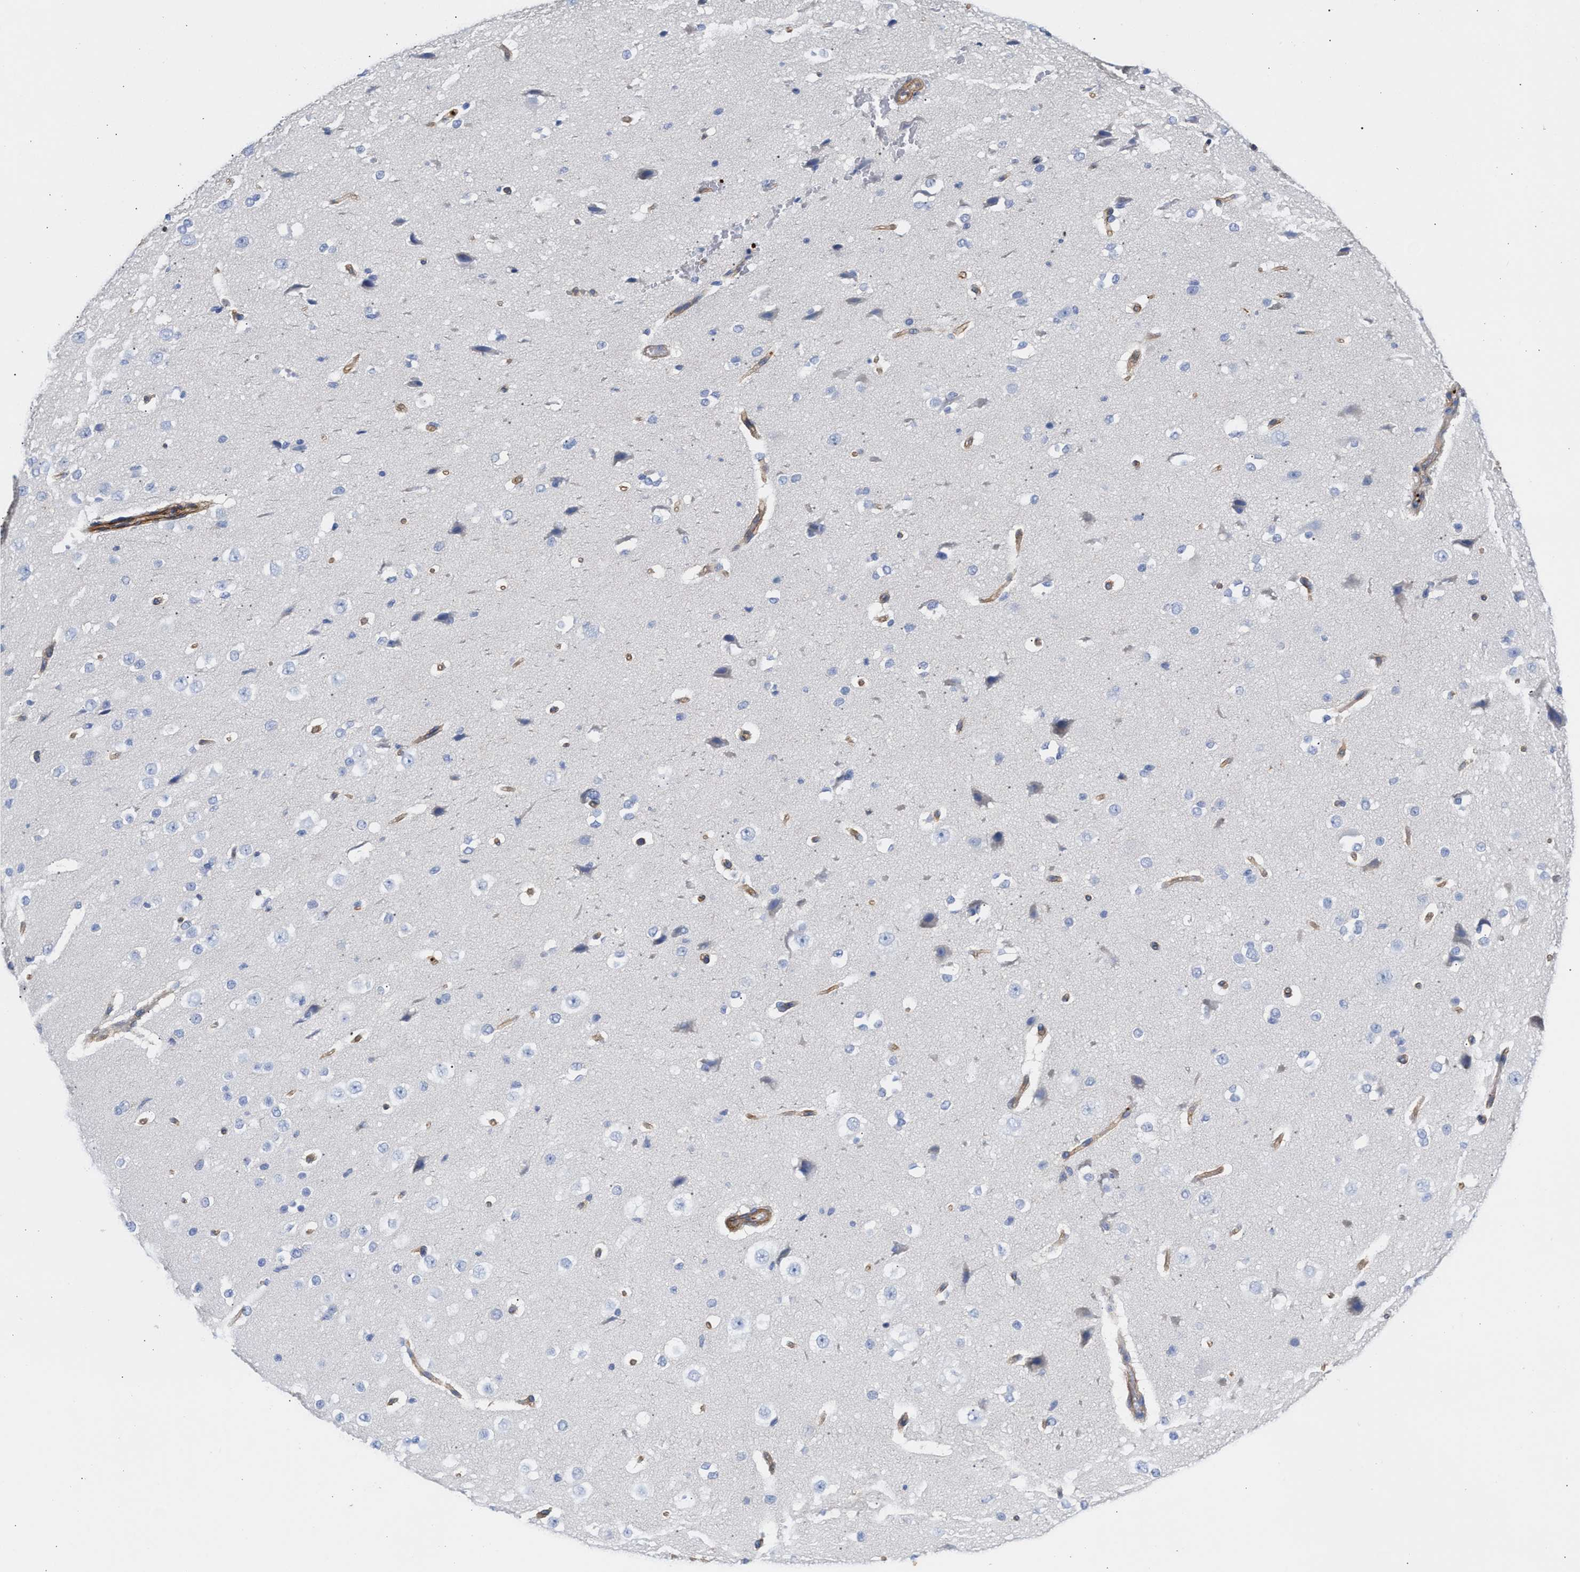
{"staining": {"intensity": "moderate", "quantity": ">75%", "location": "cytoplasmic/membranous"}, "tissue": "cerebral cortex", "cell_type": "Endothelial cells", "image_type": "normal", "snomed": [{"axis": "morphology", "description": "Normal tissue, NOS"}, {"axis": "morphology", "description": "Developmental malformation"}, {"axis": "topography", "description": "Cerebral cortex"}], "caption": "This is an image of IHC staining of unremarkable cerebral cortex, which shows moderate staining in the cytoplasmic/membranous of endothelial cells.", "gene": "HS3ST5", "patient": {"sex": "female", "age": 30}}